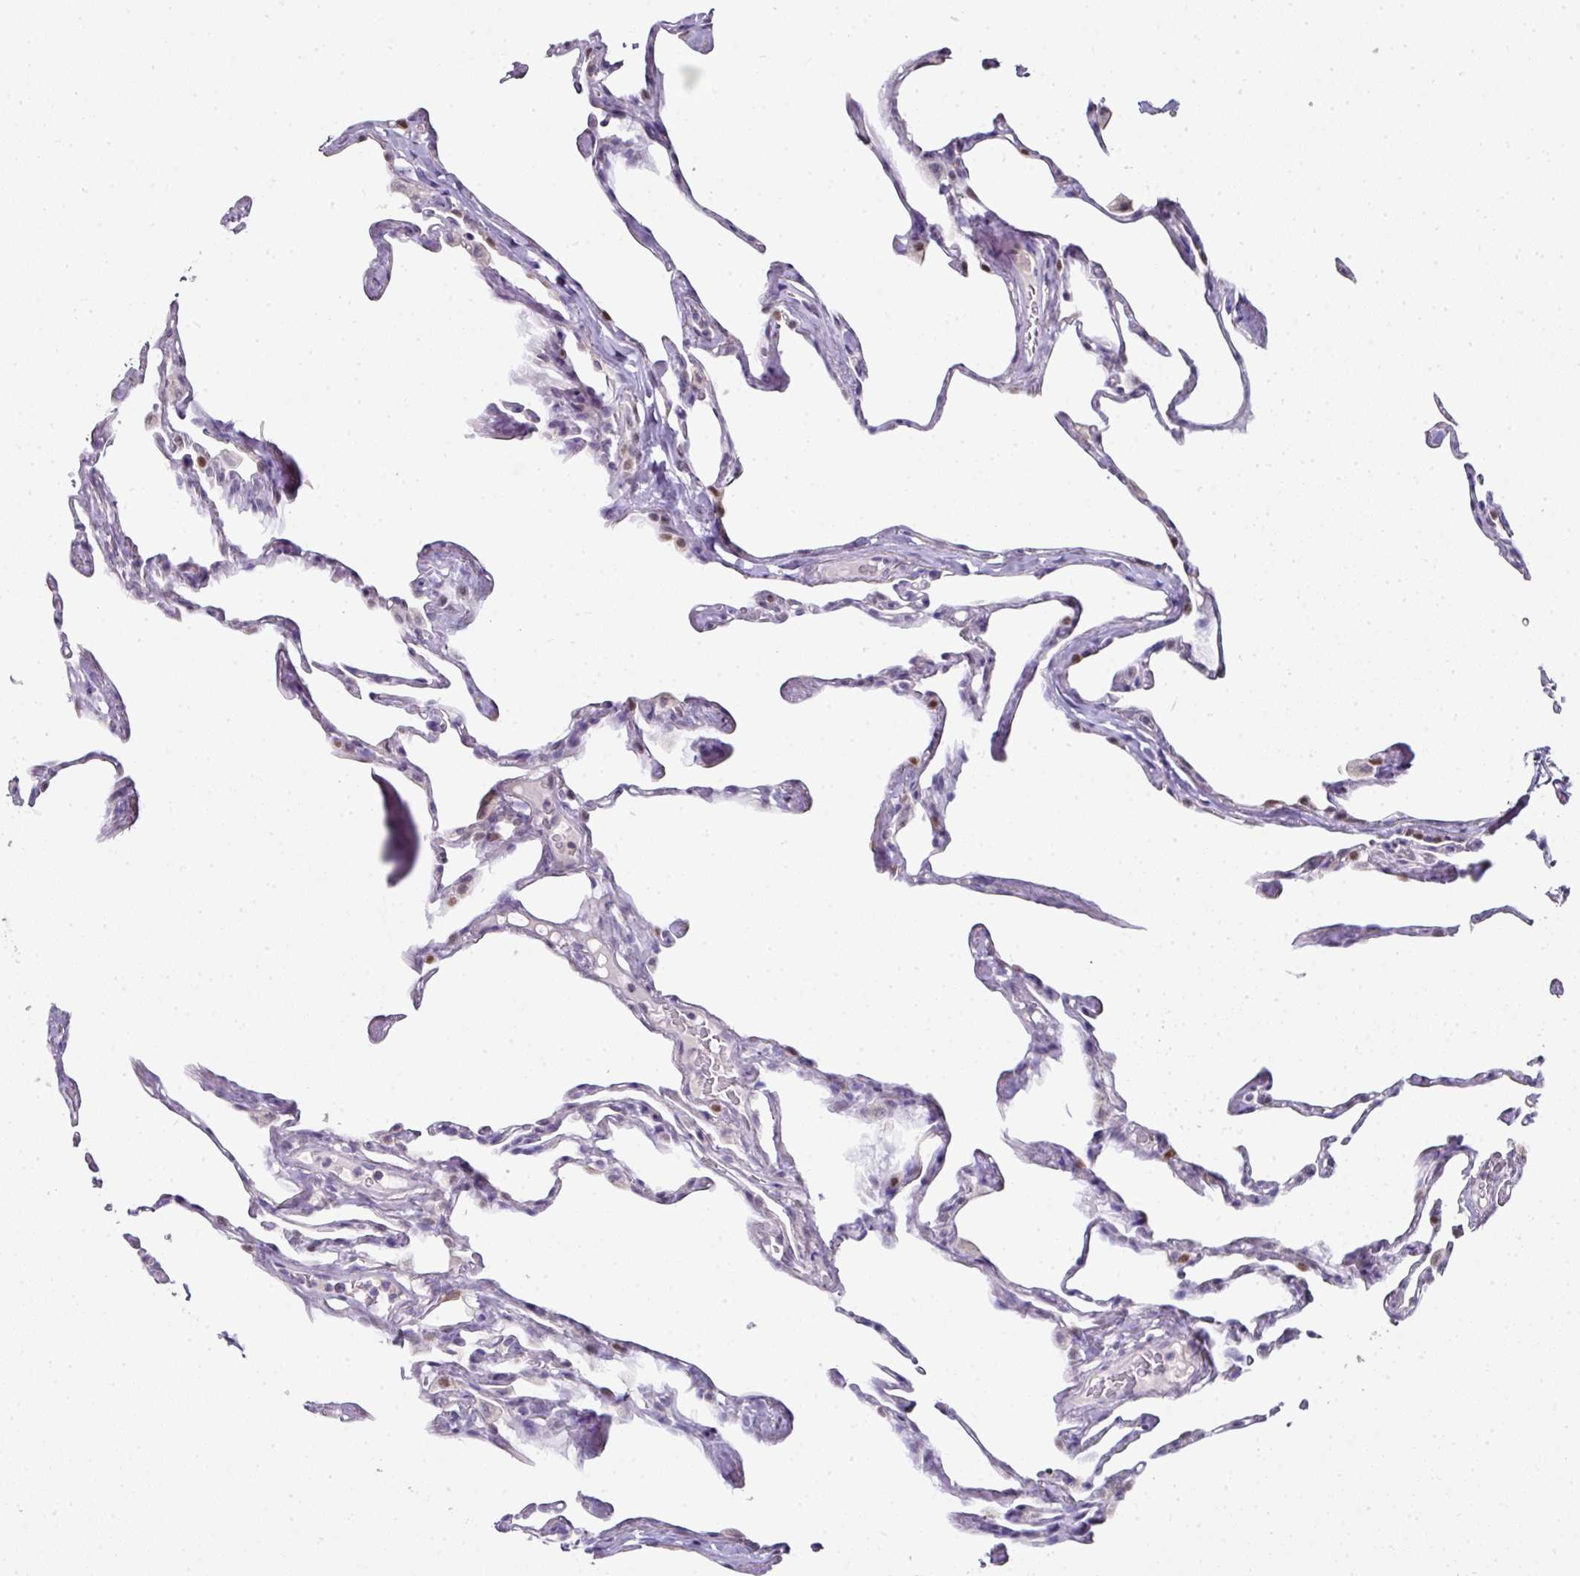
{"staining": {"intensity": "weak", "quantity": "<25%", "location": "nuclear"}, "tissue": "lung", "cell_type": "Alveolar cells", "image_type": "normal", "snomed": [{"axis": "morphology", "description": "Normal tissue, NOS"}, {"axis": "topography", "description": "Lung"}], "caption": "High power microscopy photomicrograph of an immunohistochemistry (IHC) image of unremarkable lung, revealing no significant expression in alveolar cells.", "gene": "ANKRD18A", "patient": {"sex": "male", "age": 65}}